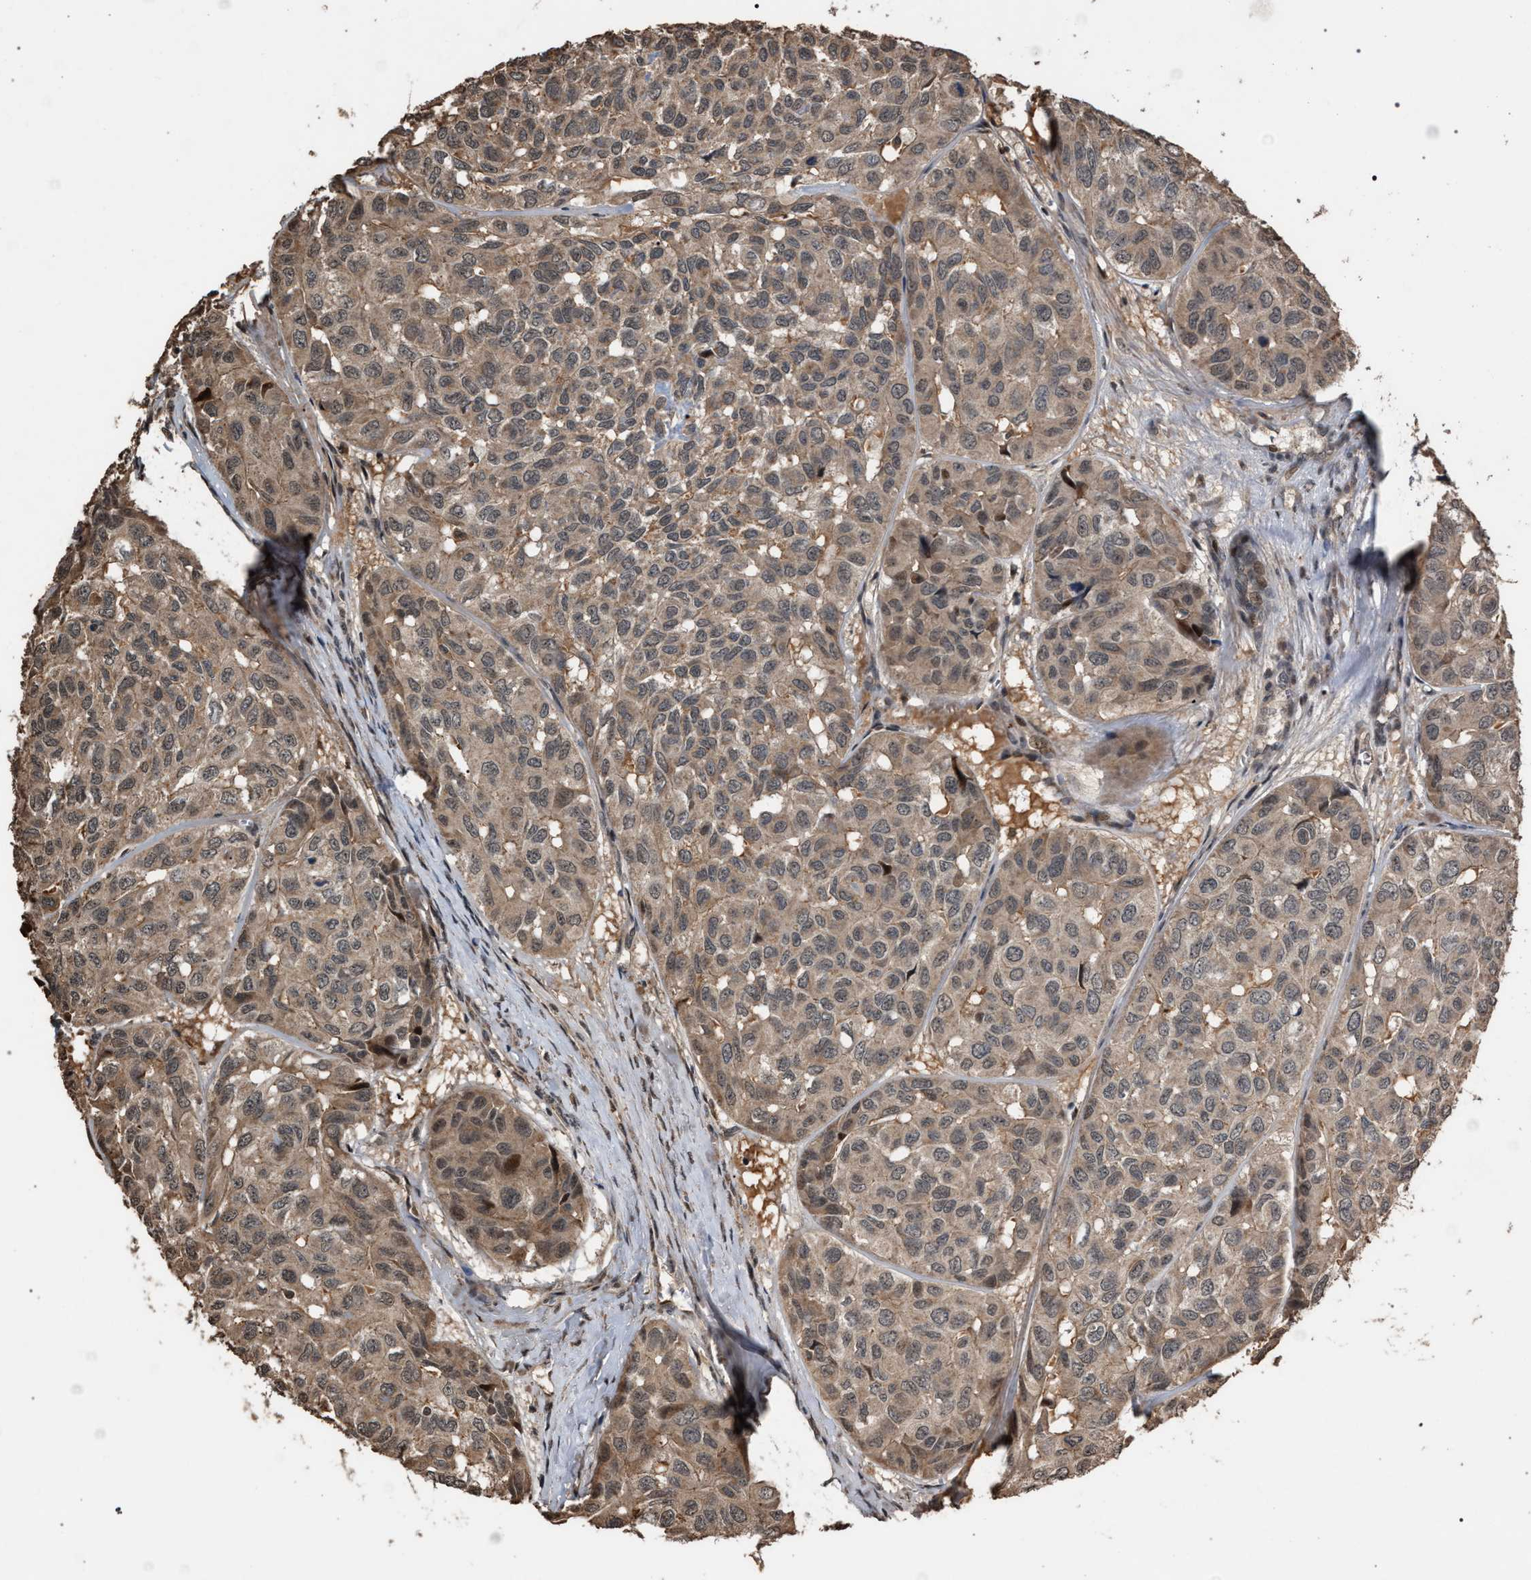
{"staining": {"intensity": "weak", "quantity": ">75%", "location": "cytoplasmic/membranous"}, "tissue": "head and neck cancer", "cell_type": "Tumor cells", "image_type": "cancer", "snomed": [{"axis": "morphology", "description": "Adenocarcinoma, NOS"}, {"axis": "topography", "description": "Salivary gland, NOS"}, {"axis": "topography", "description": "Head-Neck"}], "caption": "Weak cytoplasmic/membranous protein expression is seen in about >75% of tumor cells in adenocarcinoma (head and neck). (IHC, brightfield microscopy, high magnification).", "gene": "NAA35", "patient": {"sex": "female", "age": 76}}